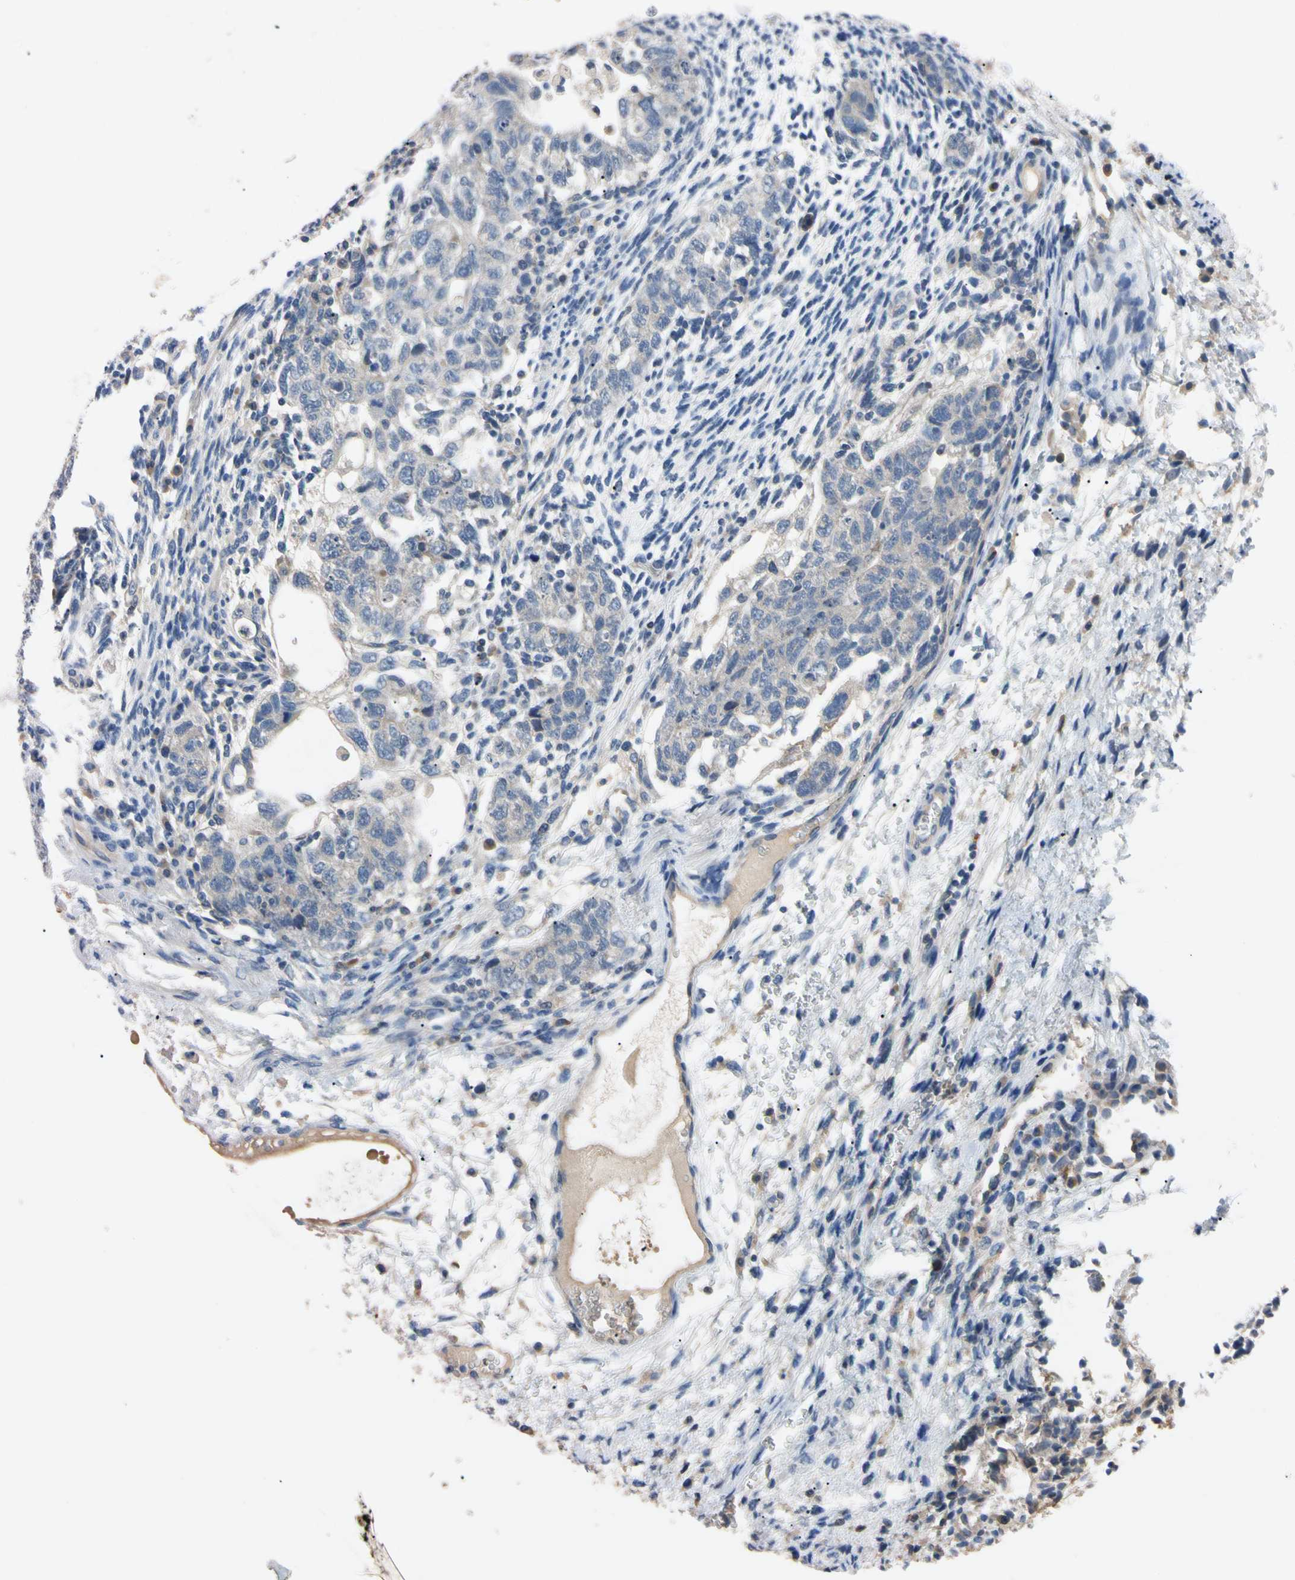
{"staining": {"intensity": "negative", "quantity": "none", "location": "none"}, "tissue": "testis cancer", "cell_type": "Tumor cells", "image_type": "cancer", "snomed": [{"axis": "morphology", "description": "Normal tissue, NOS"}, {"axis": "morphology", "description": "Carcinoma, Embryonal, NOS"}, {"axis": "topography", "description": "Testis"}], "caption": "This is a photomicrograph of immunohistochemistry (IHC) staining of testis cancer, which shows no expression in tumor cells.", "gene": "PNKD", "patient": {"sex": "male", "age": 36}}